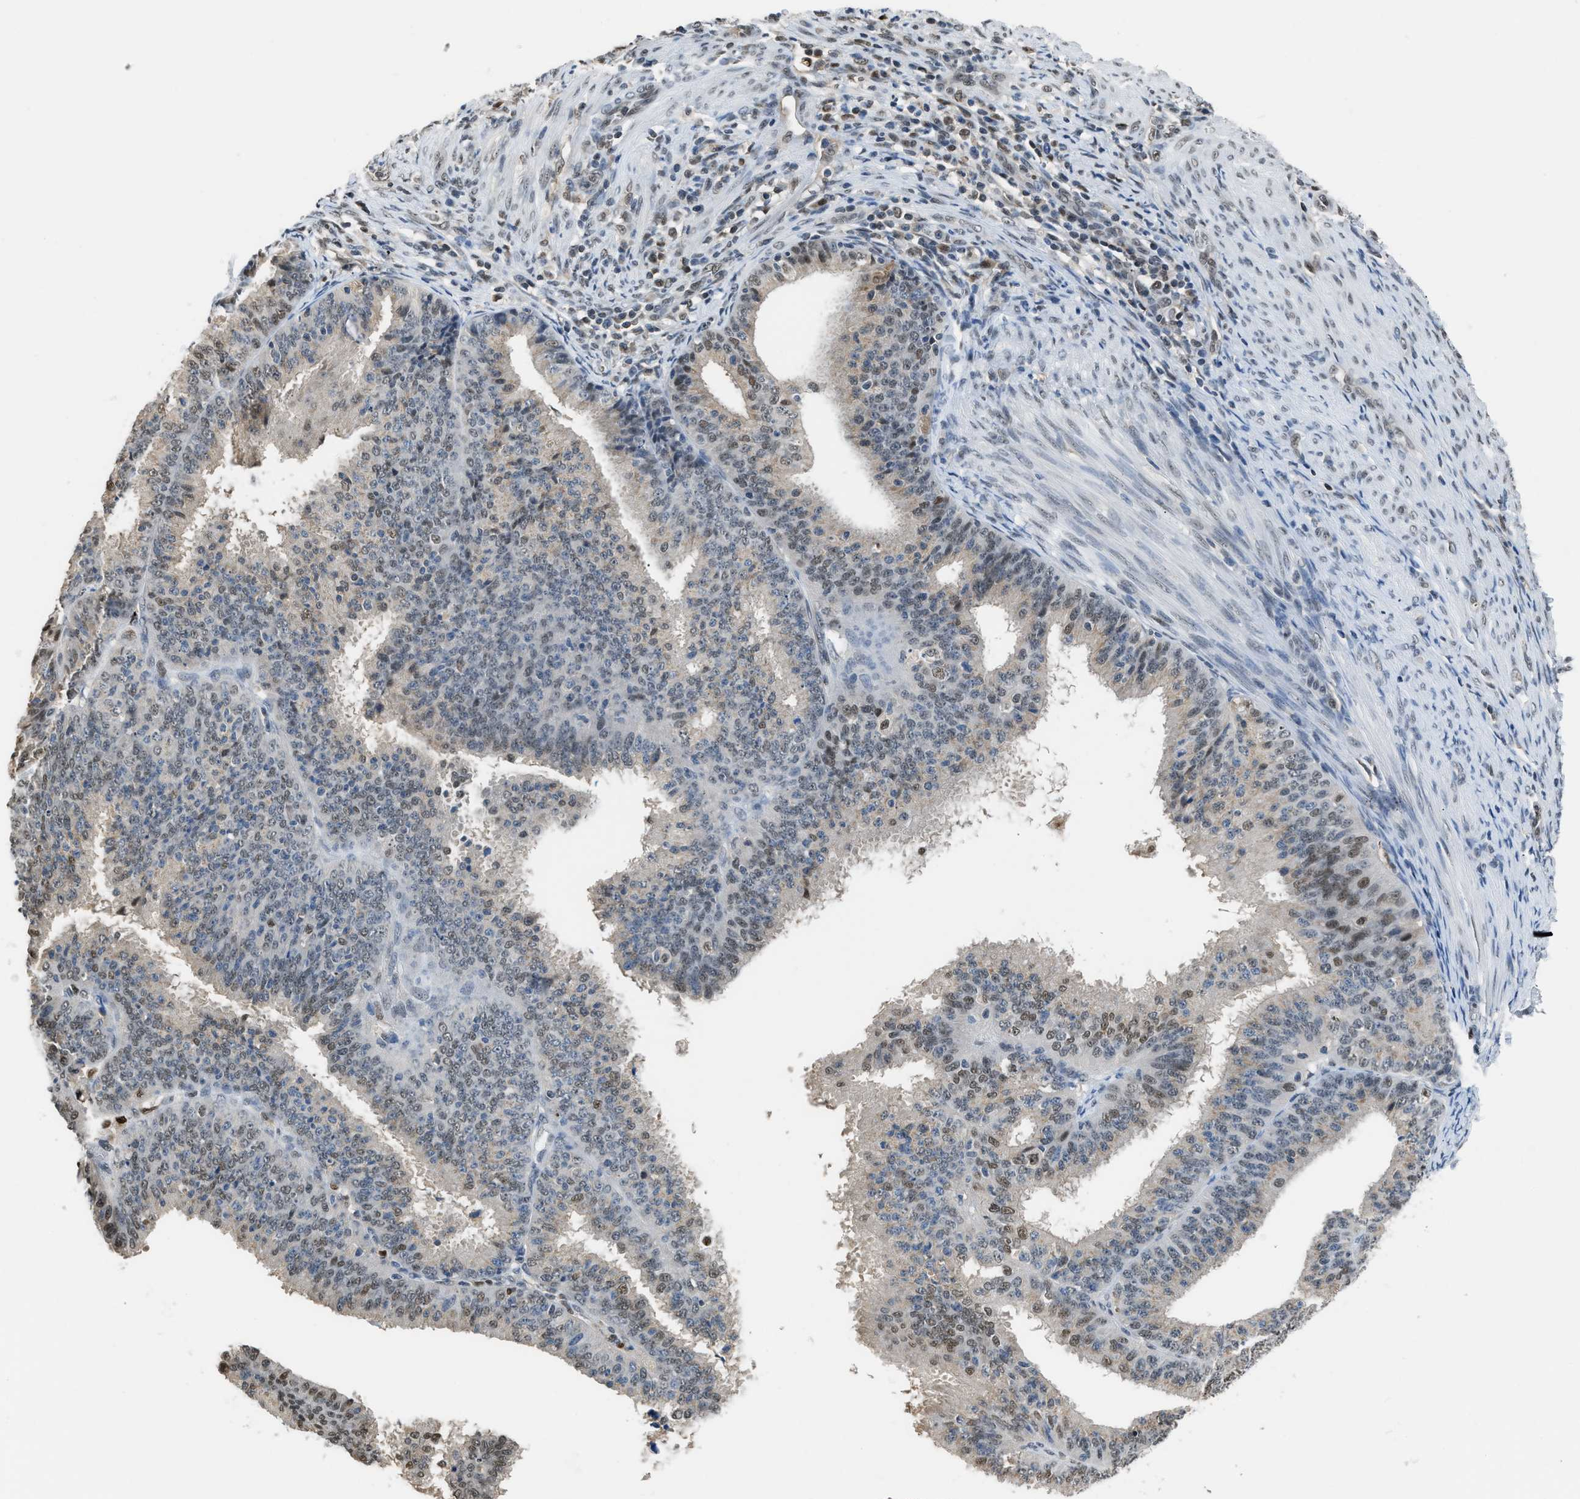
{"staining": {"intensity": "moderate", "quantity": "<25%", "location": "nuclear"}, "tissue": "endometrial cancer", "cell_type": "Tumor cells", "image_type": "cancer", "snomed": [{"axis": "morphology", "description": "Adenocarcinoma, NOS"}, {"axis": "topography", "description": "Endometrium"}], "caption": "Adenocarcinoma (endometrial) was stained to show a protein in brown. There is low levels of moderate nuclear staining in approximately <25% of tumor cells.", "gene": "ALX1", "patient": {"sex": "female", "age": 70}}